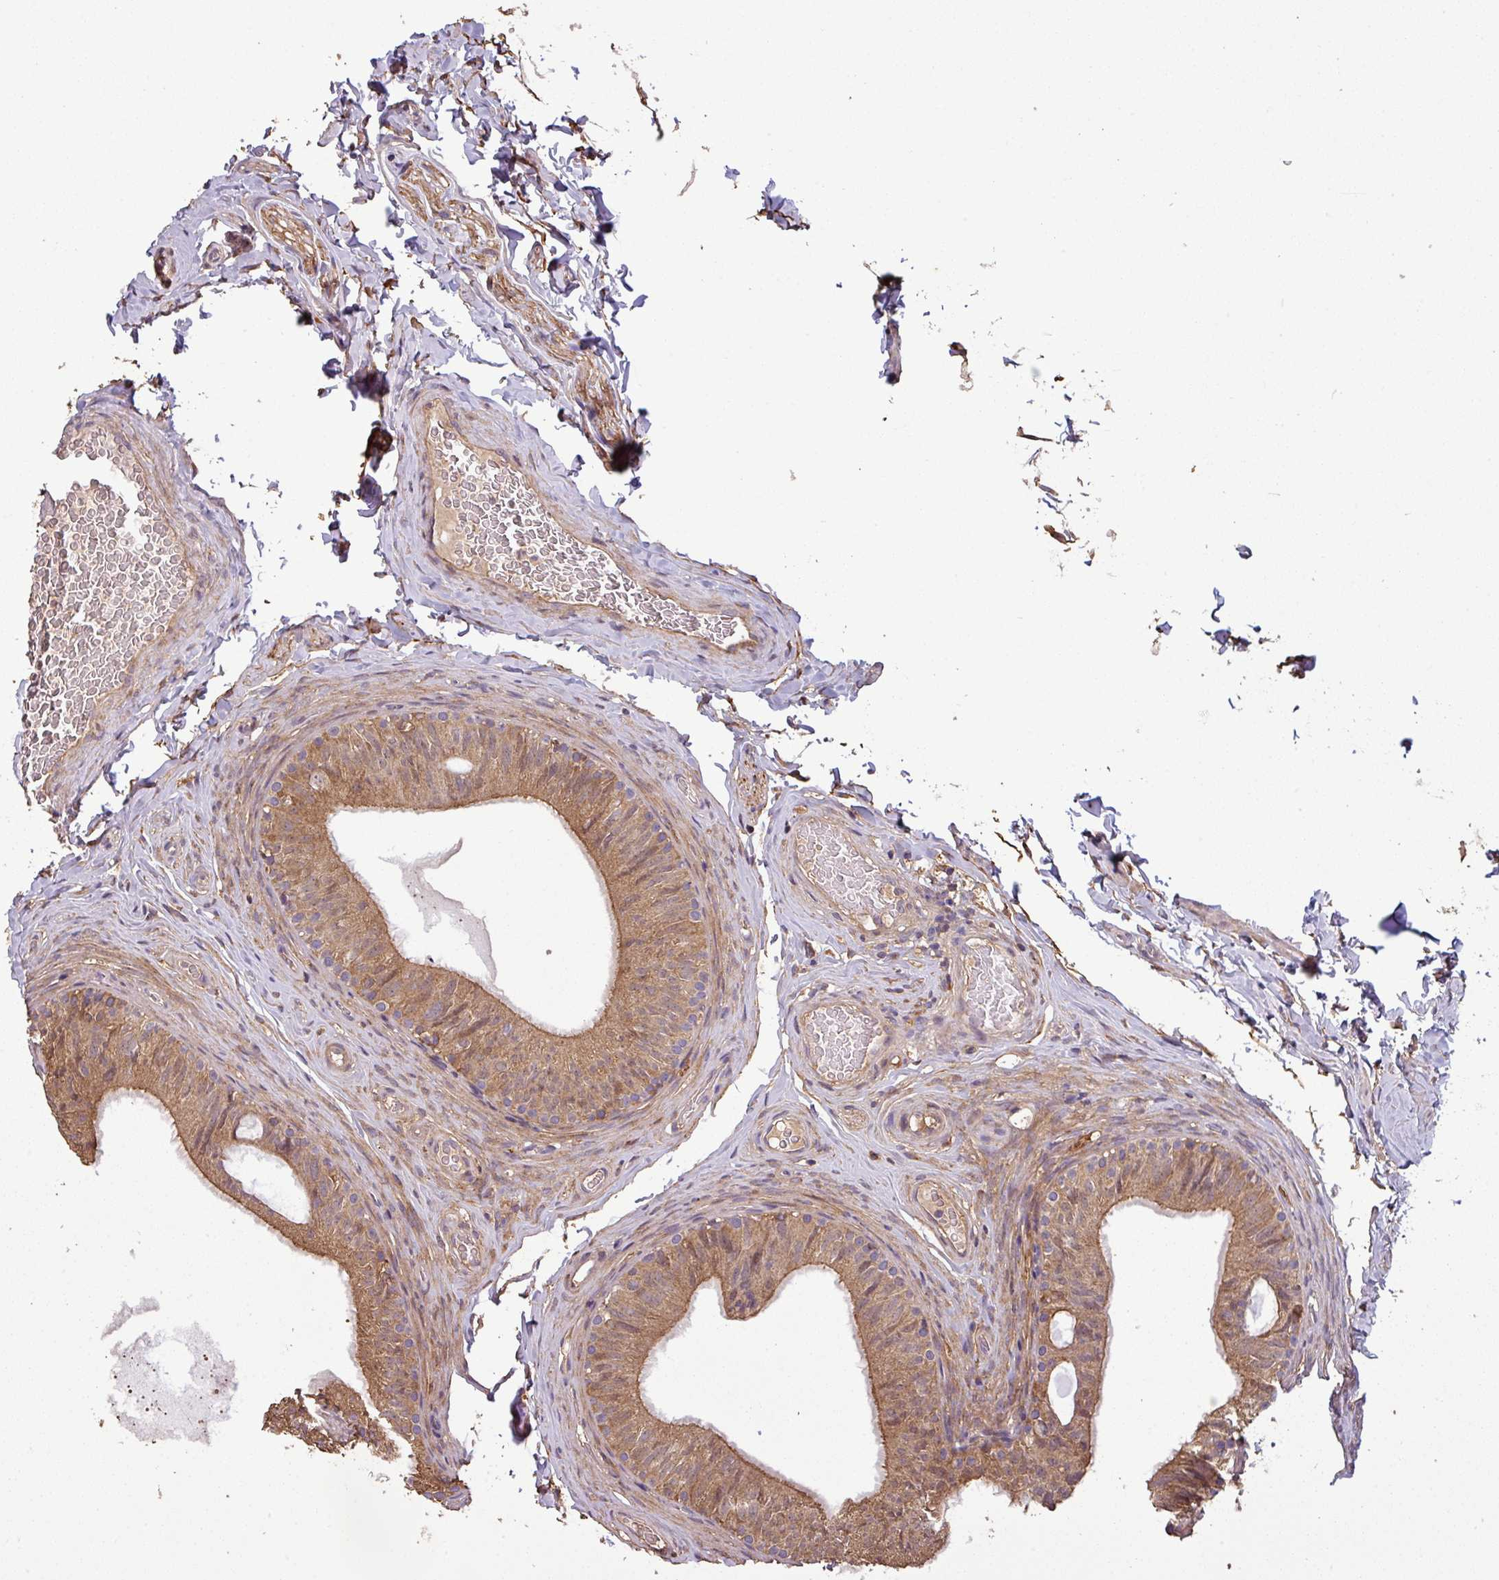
{"staining": {"intensity": "moderate", "quantity": ">75%", "location": "cytoplasmic/membranous,nuclear"}, "tissue": "epididymis", "cell_type": "Glandular cells", "image_type": "normal", "snomed": [{"axis": "morphology", "description": "Normal tissue, NOS"}, {"axis": "topography", "description": "Epididymis"}], "caption": "Immunohistochemistry (IHC) (DAB) staining of benign human epididymis demonstrates moderate cytoplasmic/membranous,nuclear protein staining in approximately >75% of glandular cells. (Stains: DAB (3,3'-diaminobenzidine) in brown, nuclei in blue, Microscopy: brightfield microscopy at high magnification).", "gene": "ISLR", "patient": {"sex": "male", "age": 34}}